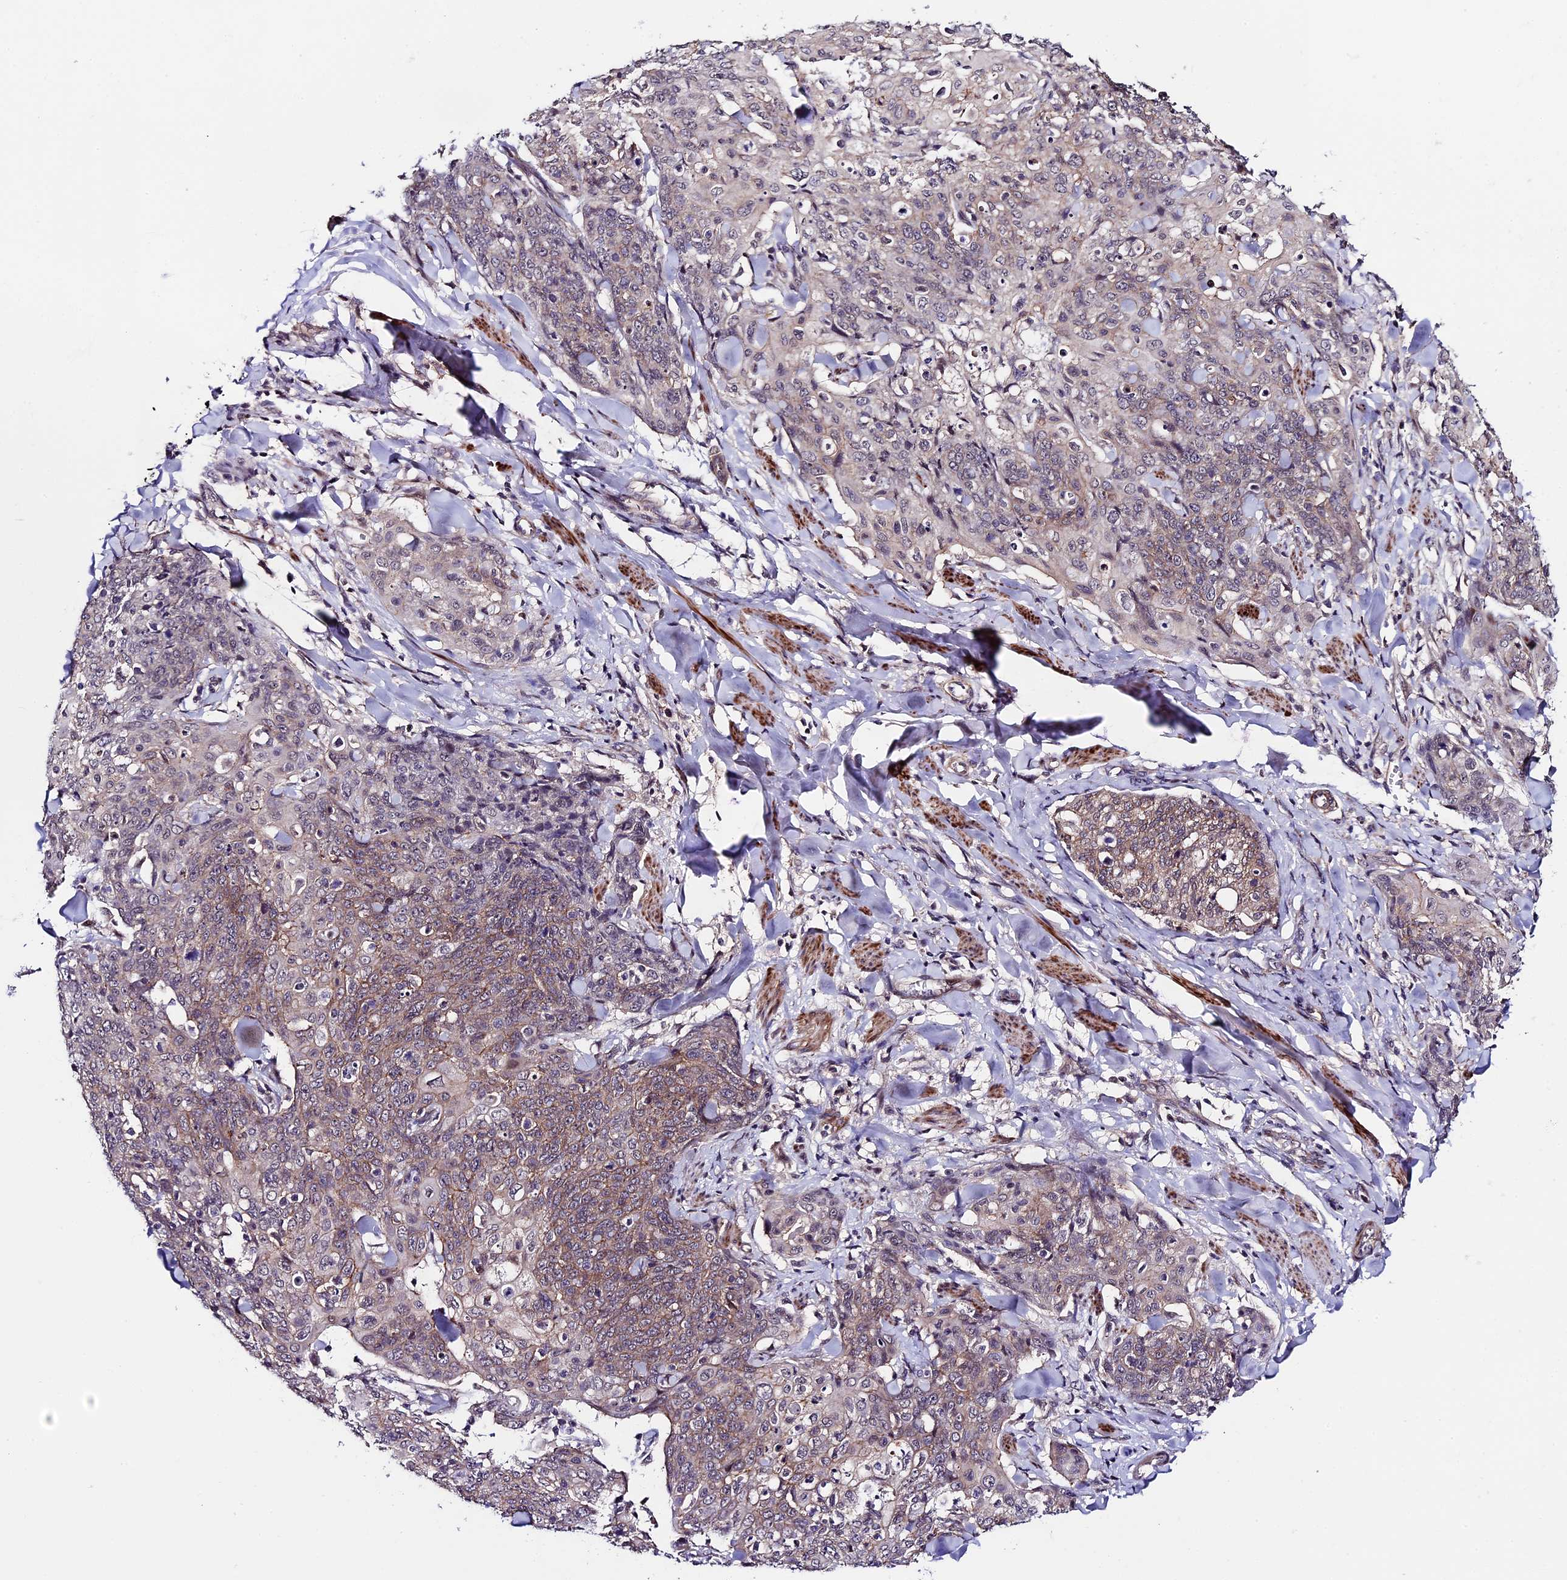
{"staining": {"intensity": "weak", "quantity": "25%-75%", "location": "cytoplasmic/membranous"}, "tissue": "skin cancer", "cell_type": "Tumor cells", "image_type": "cancer", "snomed": [{"axis": "morphology", "description": "Squamous cell carcinoma, NOS"}, {"axis": "topography", "description": "Skin"}, {"axis": "topography", "description": "Vulva"}], "caption": "IHC (DAB) staining of skin cancer (squamous cell carcinoma) shows weak cytoplasmic/membranous protein positivity in about 25%-75% of tumor cells. (Stains: DAB (3,3'-diaminobenzidine) in brown, nuclei in blue, Microscopy: brightfield microscopy at high magnification).", "gene": "SIPA1L3", "patient": {"sex": "female", "age": 85}}